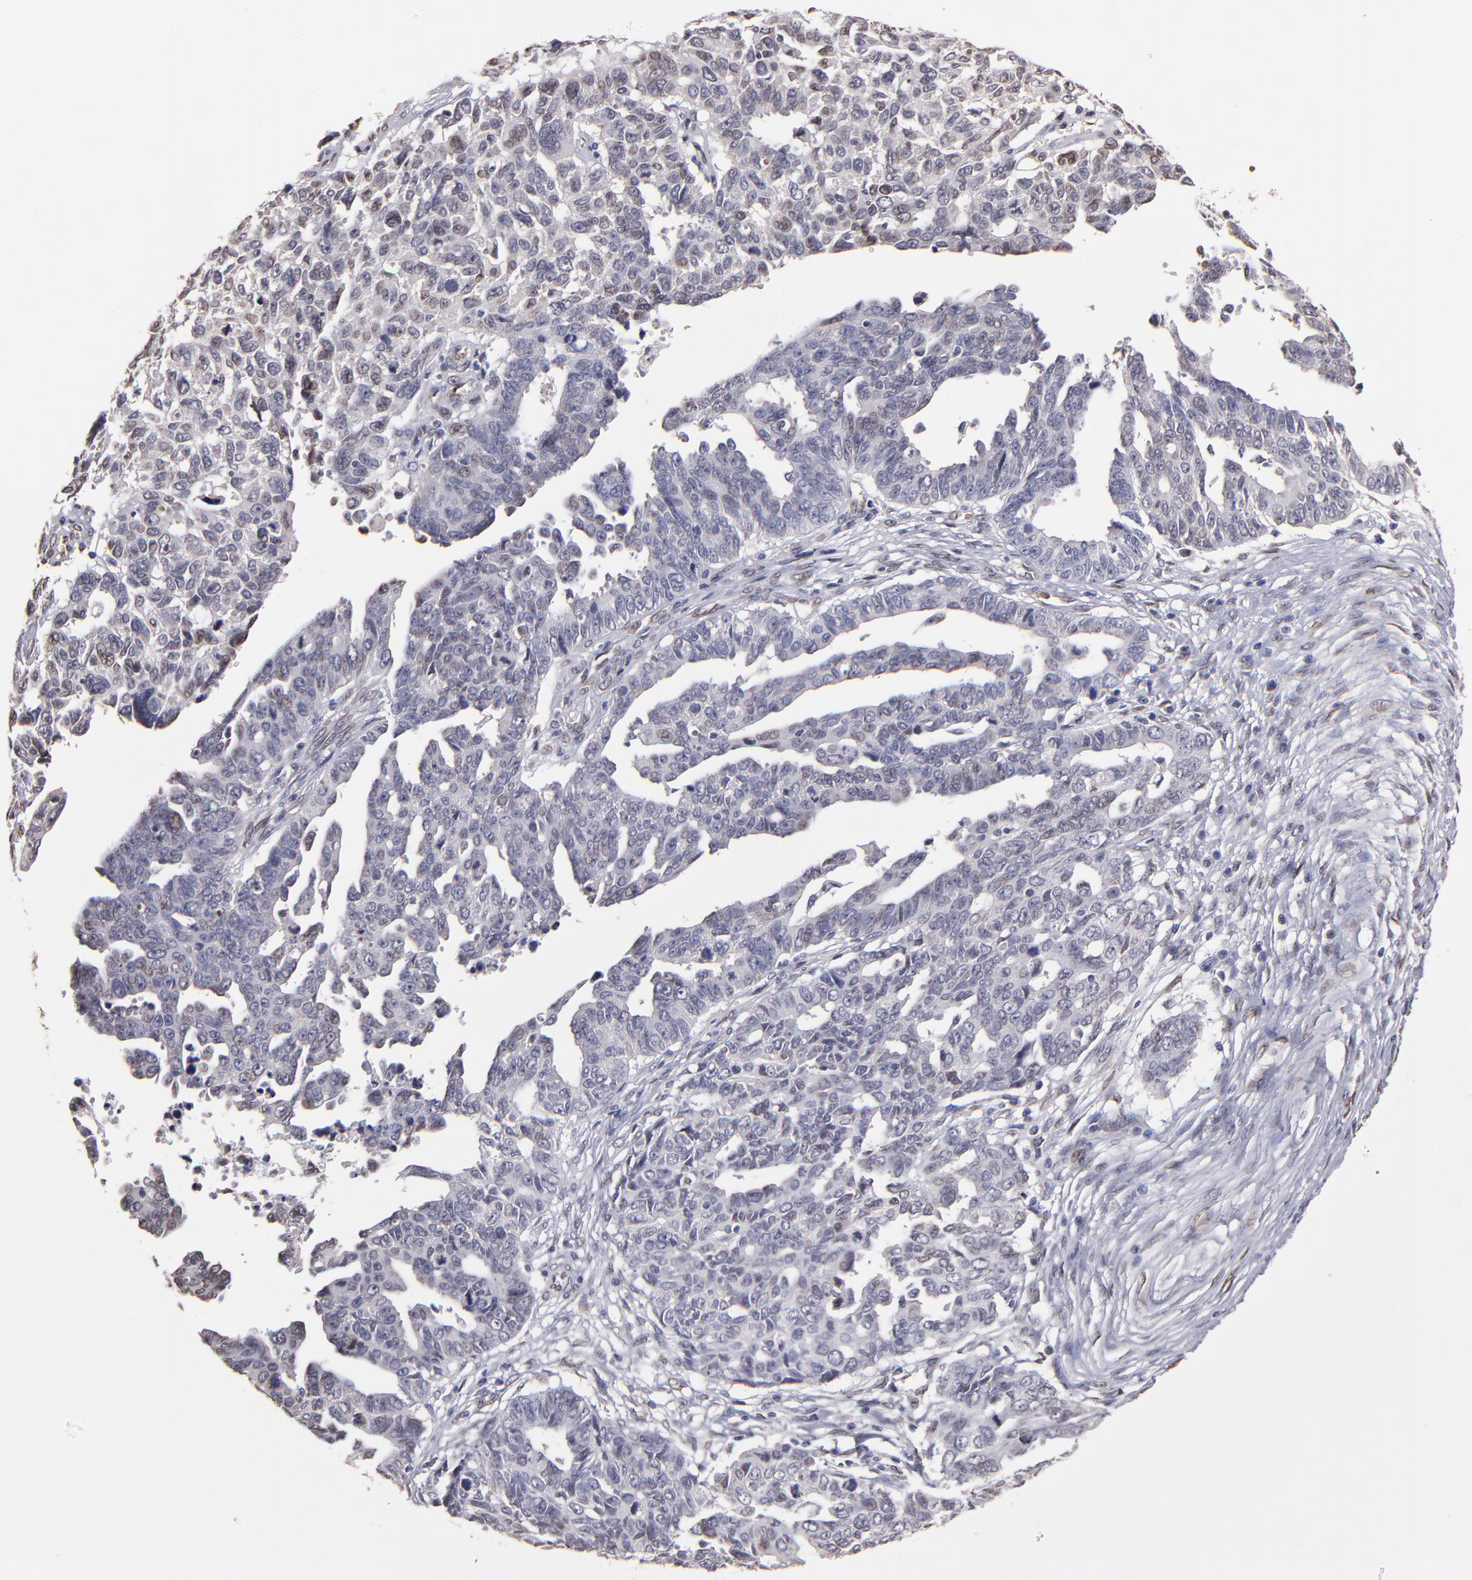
{"staining": {"intensity": "weak", "quantity": "25%-75%", "location": "cytoplasmic/membranous,nuclear"}, "tissue": "ovarian cancer", "cell_type": "Tumor cells", "image_type": "cancer", "snomed": [{"axis": "morphology", "description": "Carcinoma, endometroid"}, {"axis": "morphology", "description": "Cystadenocarcinoma, serous, NOS"}, {"axis": "topography", "description": "Ovary"}], "caption": "Immunohistochemistry image of endometroid carcinoma (ovarian) stained for a protein (brown), which demonstrates low levels of weak cytoplasmic/membranous and nuclear positivity in approximately 25%-75% of tumor cells.", "gene": "PUM3", "patient": {"sex": "female", "age": 45}}